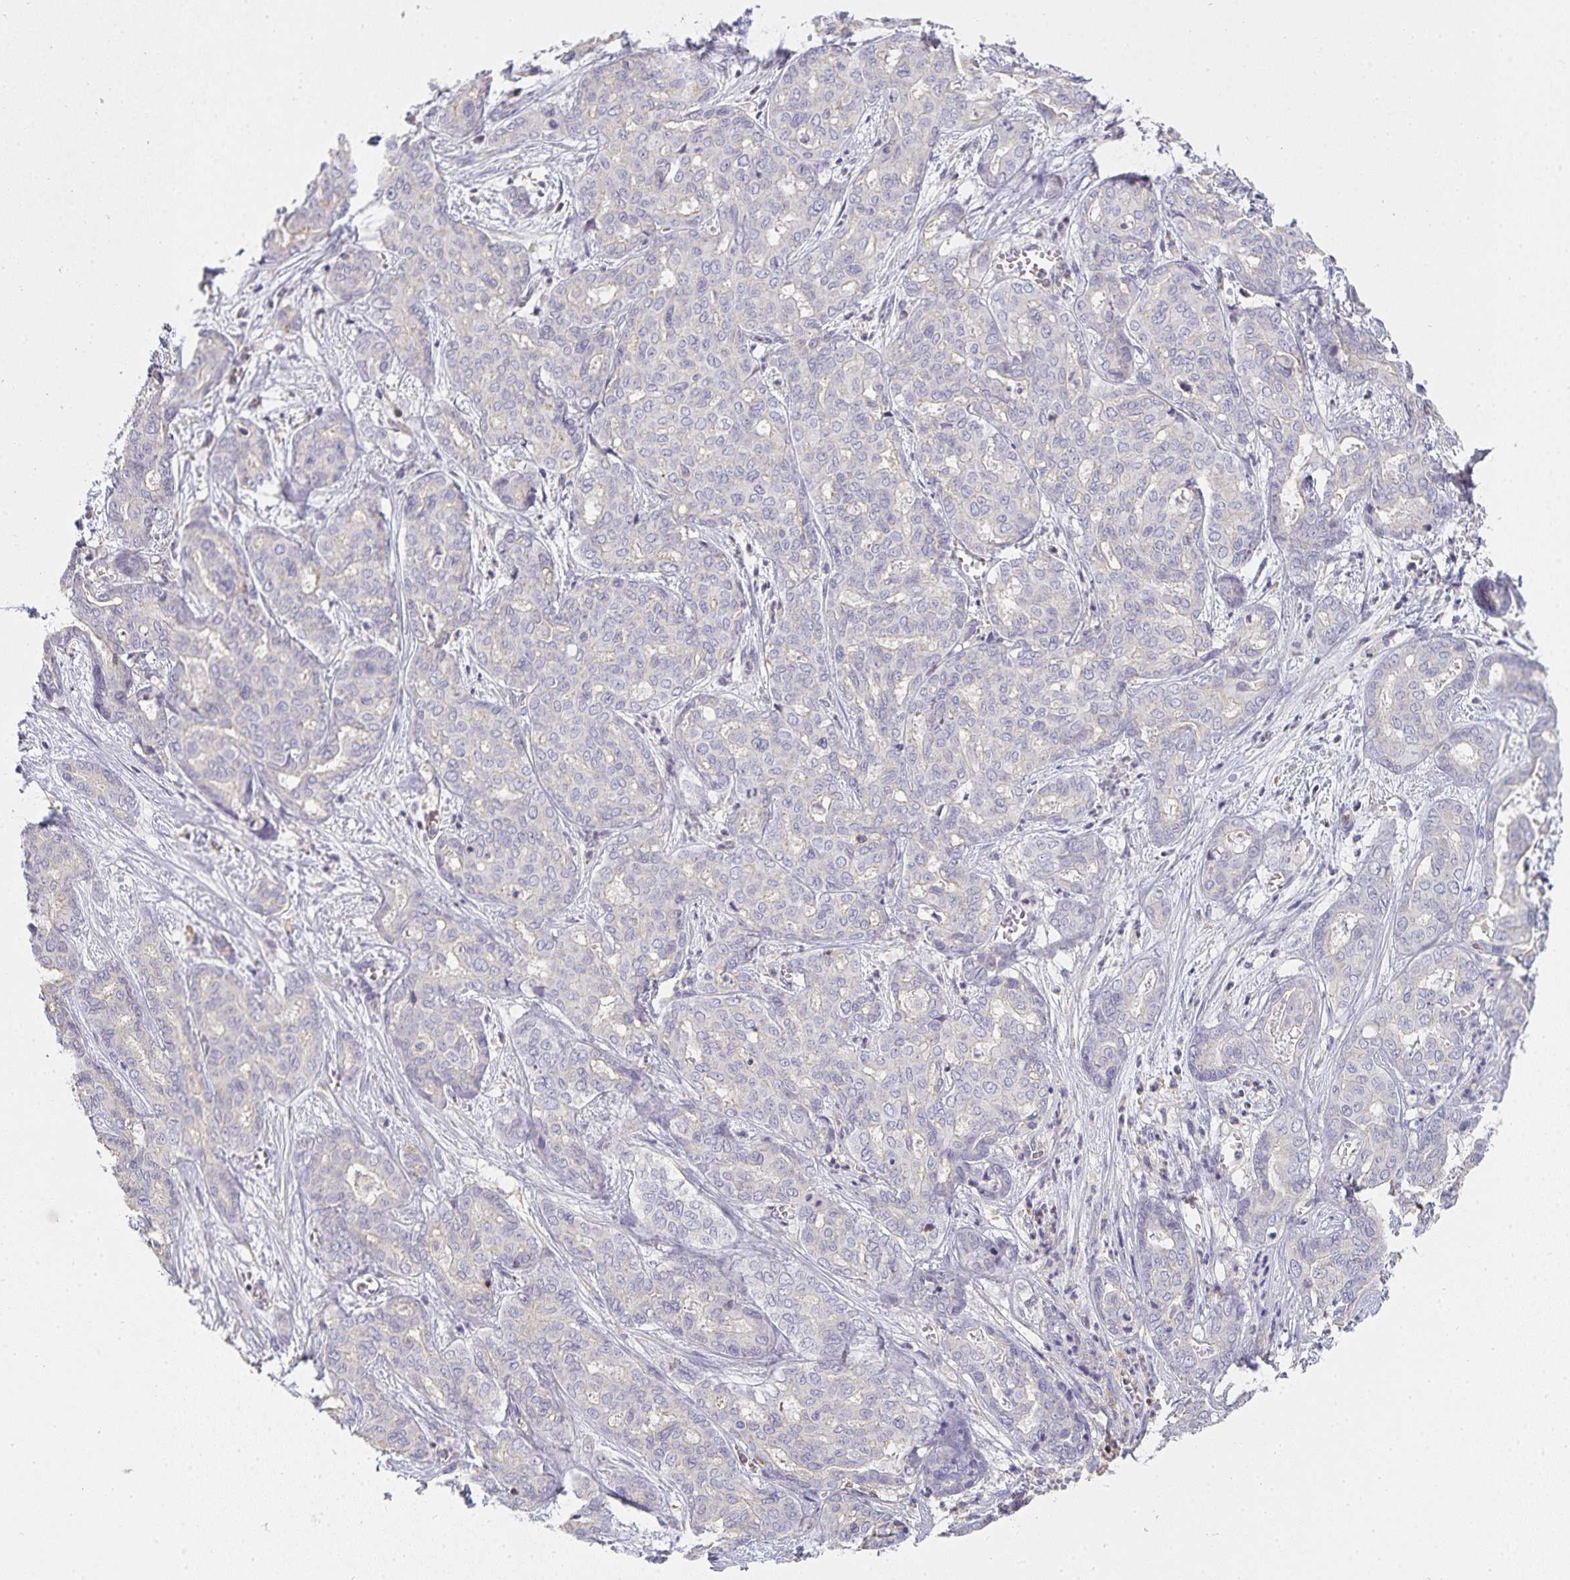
{"staining": {"intensity": "negative", "quantity": "none", "location": "none"}, "tissue": "liver cancer", "cell_type": "Tumor cells", "image_type": "cancer", "snomed": [{"axis": "morphology", "description": "Cholangiocarcinoma"}, {"axis": "topography", "description": "Liver"}], "caption": "This is an IHC histopathology image of human liver cholangiocarcinoma. There is no expression in tumor cells.", "gene": "GATA3", "patient": {"sex": "female", "age": 64}}